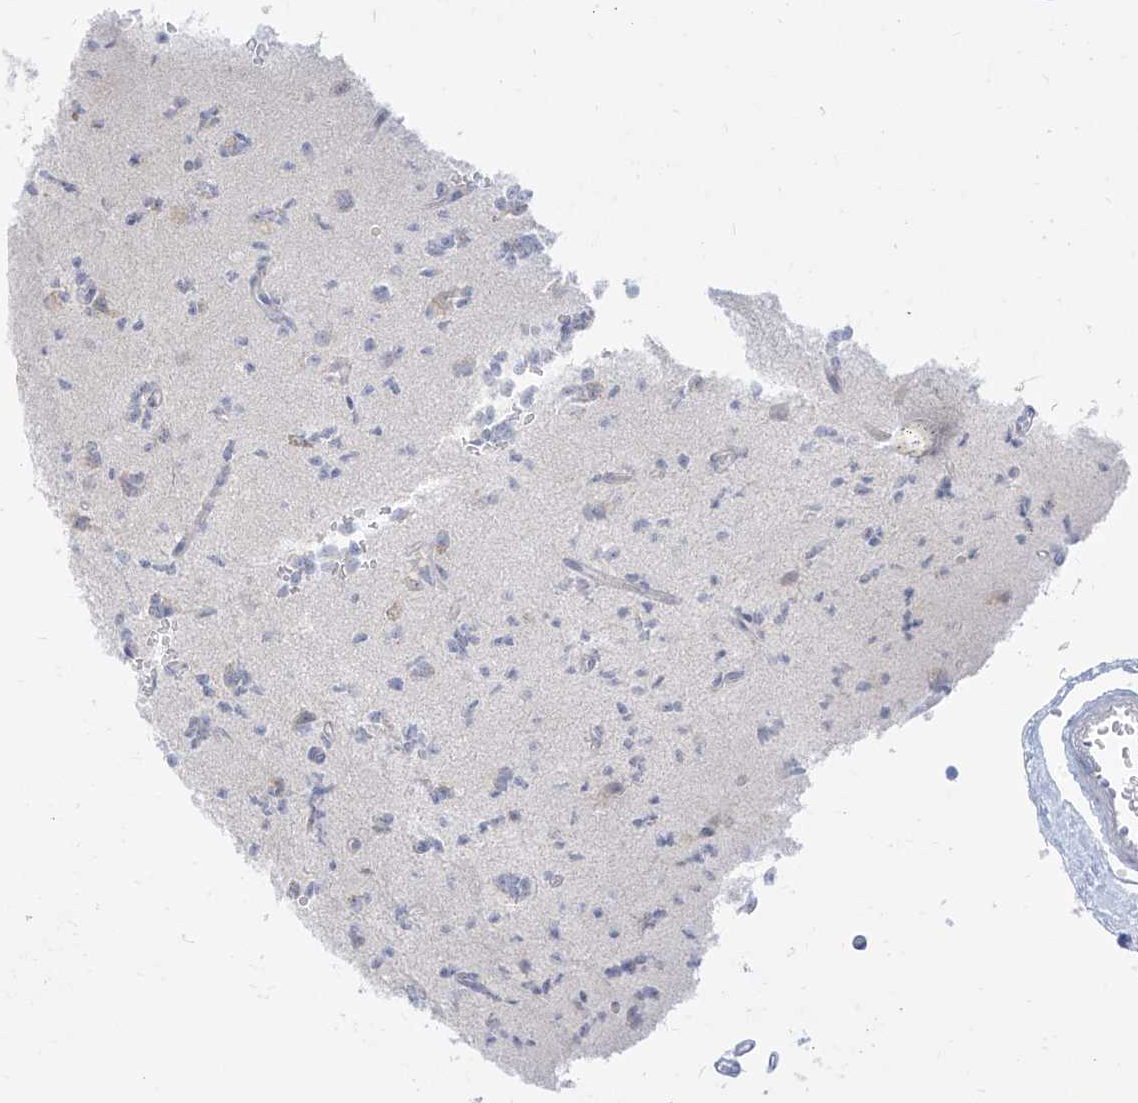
{"staining": {"intensity": "negative", "quantity": "none", "location": "none"}, "tissue": "glioma", "cell_type": "Tumor cells", "image_type": "cancer", "snomed": [{"axis": "morphology", "description": "Glioma, malignant, High grade"}, {"axis": "topography", "description": "Brain"}], "caption": "A high-resolution micrograph shows immunohistochemistry (IHC) staining of glioma, which exhibits no significant positivity in tumor cells.", "gene": "SYTL3", "patient": {"sex": "female", "age": 62}}